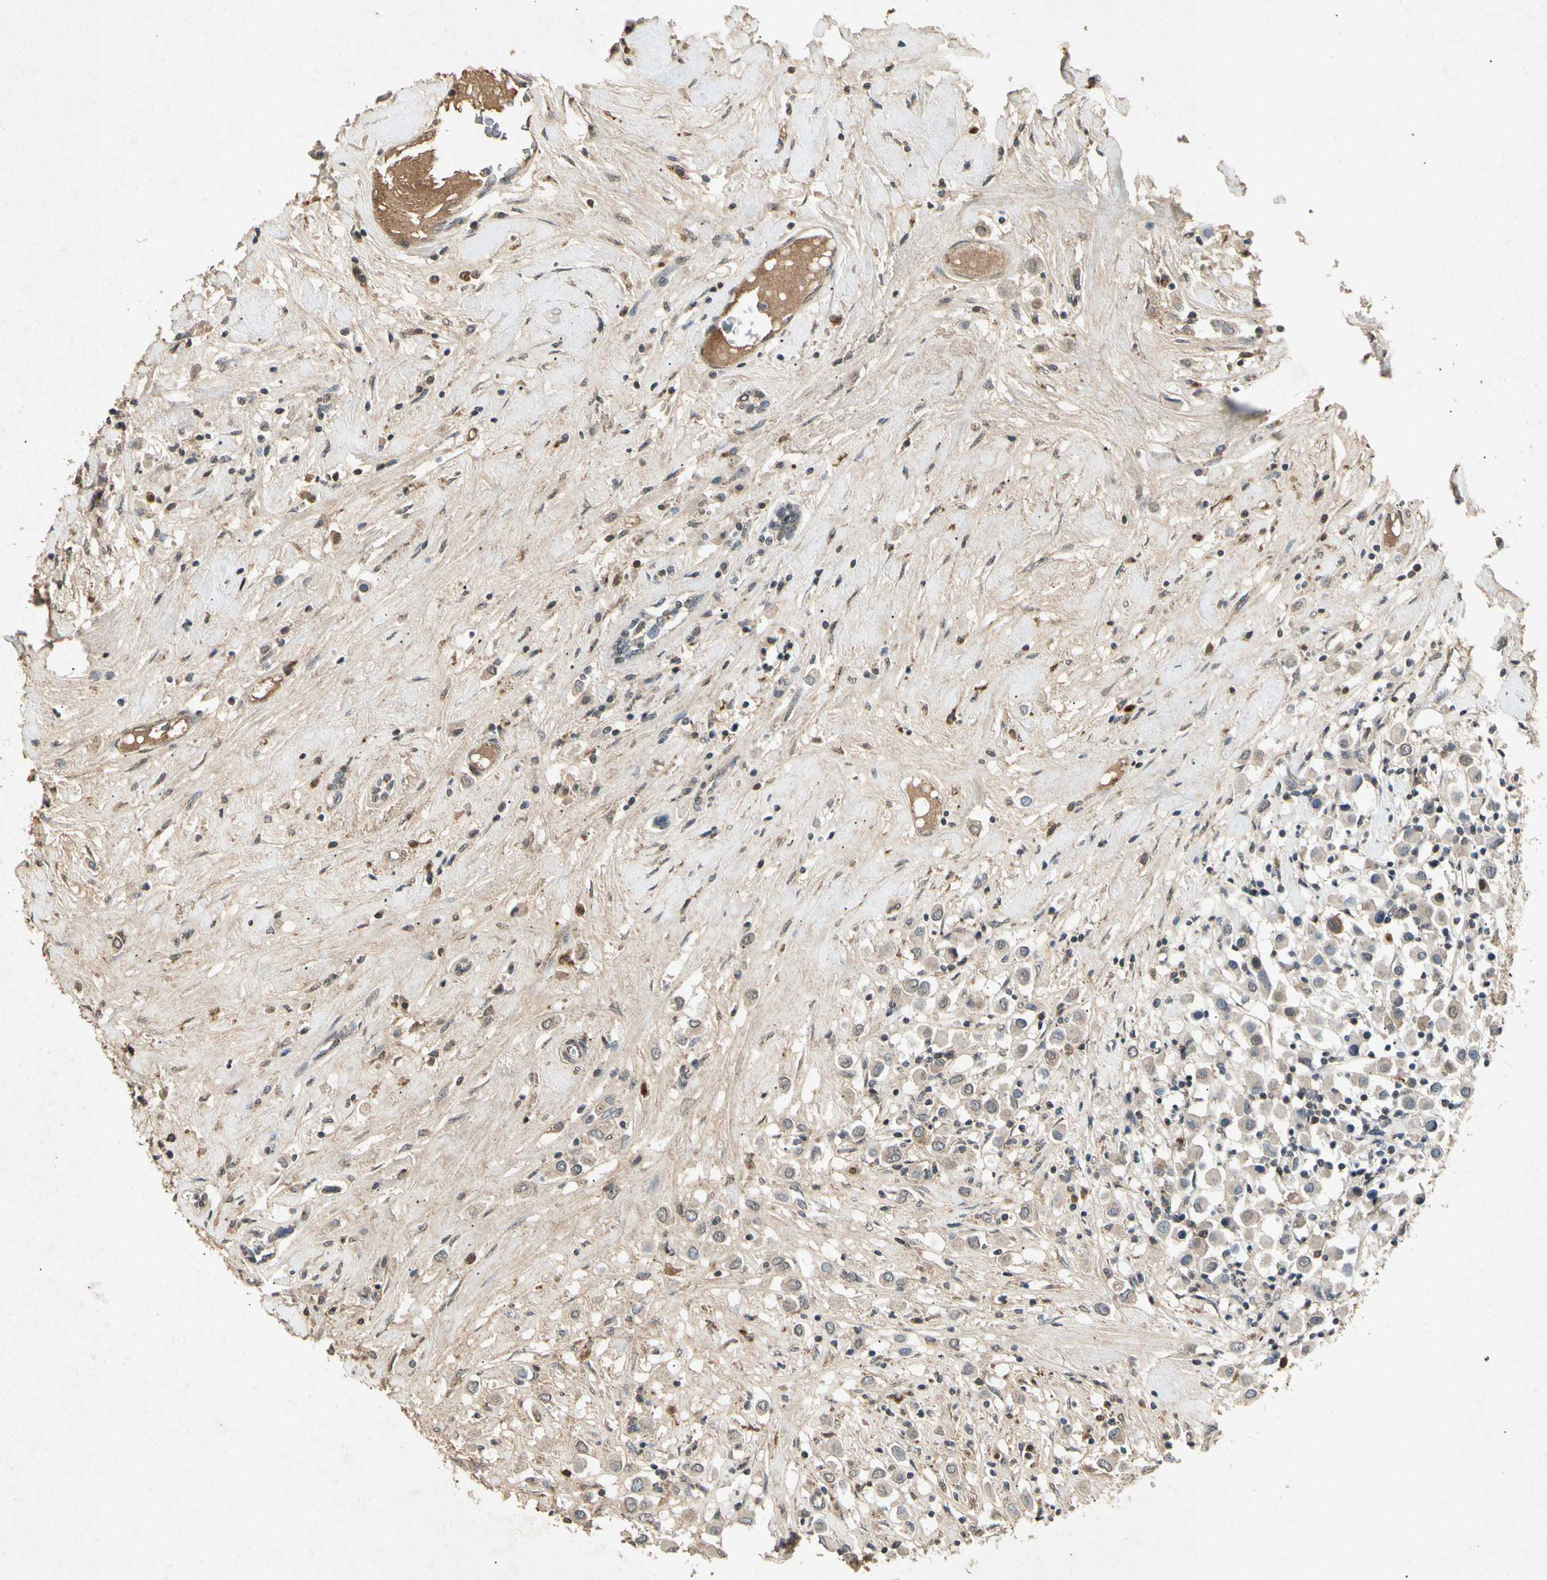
{"staining": {"intensity": "weak", "quantity": "25%-75%", "location": "cytoplasmic/membranous"}, "tissue": "breast cancer", "cell_type": "Tumor cells", "image_type": "cancer", "snomed": [{"axis": "morphology", "description": "Duct carcinoma"}, {"axis": "topography", "description": "Breast"}], "caption": "A photomicrograph of human breast cancer stained for a protein displays weak cytoplasmic/membranous brown staining in tumor cells.", "gene": "CP", "patient": {"sex": "female", "age": 61}}